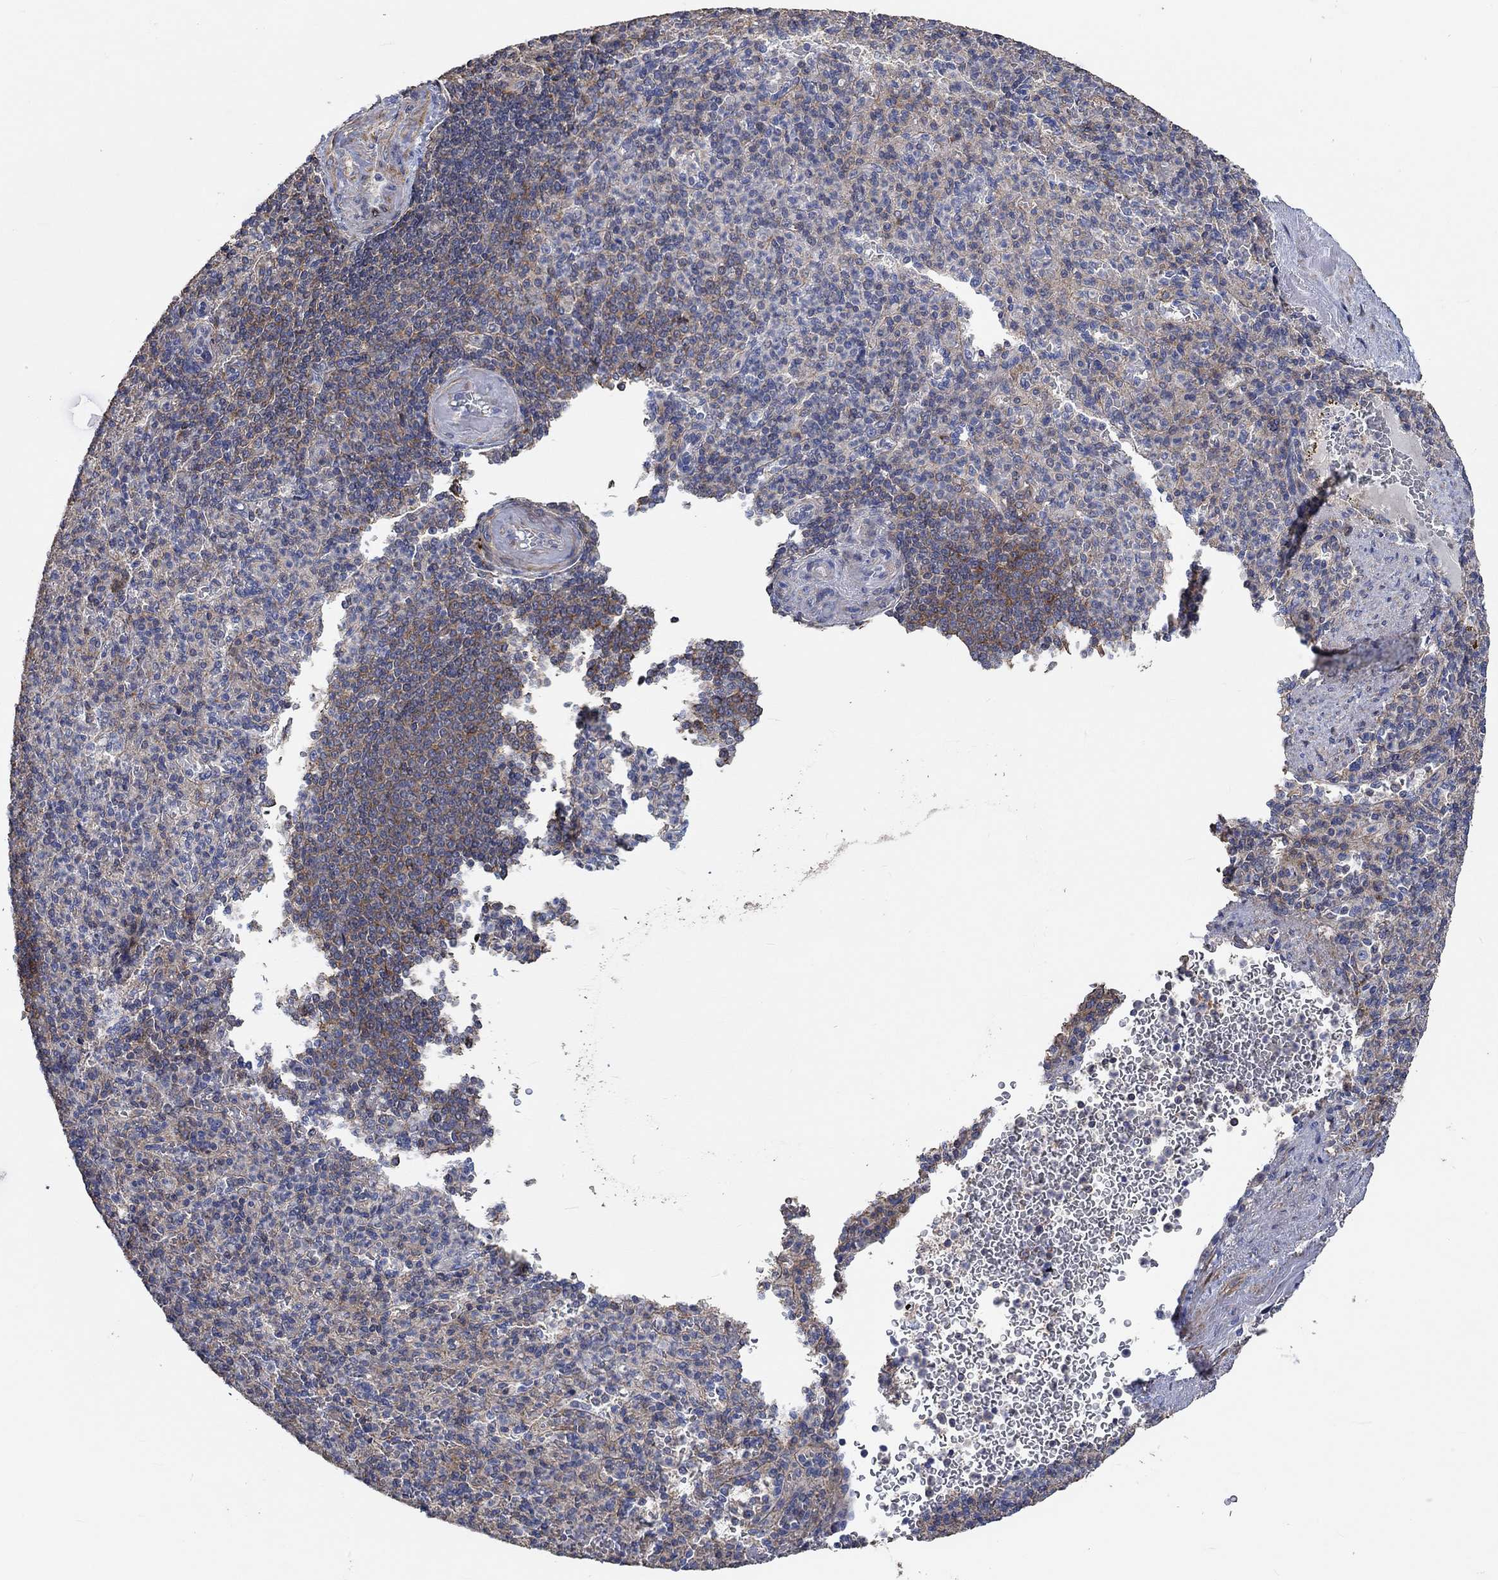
{"staining": {"intensity": "negative", "quantity": "none", "location": "none"}, "tissue": "spleen", "cell_type": "Cells in red pulp", "image_type": "normal", "snomed": [{"axis": "morphology", "description": "Normal tissue, NOS"}, {"axis": "topography", "description": "Spleen"}], "caption": "High power microscopy image of an IHC histopathology image of unremarkable spleen, revealing no significant expression in cells in red pulp.", "gene": "TNFAIP8L3", "patient": {"sex": "female", "age": 74}}